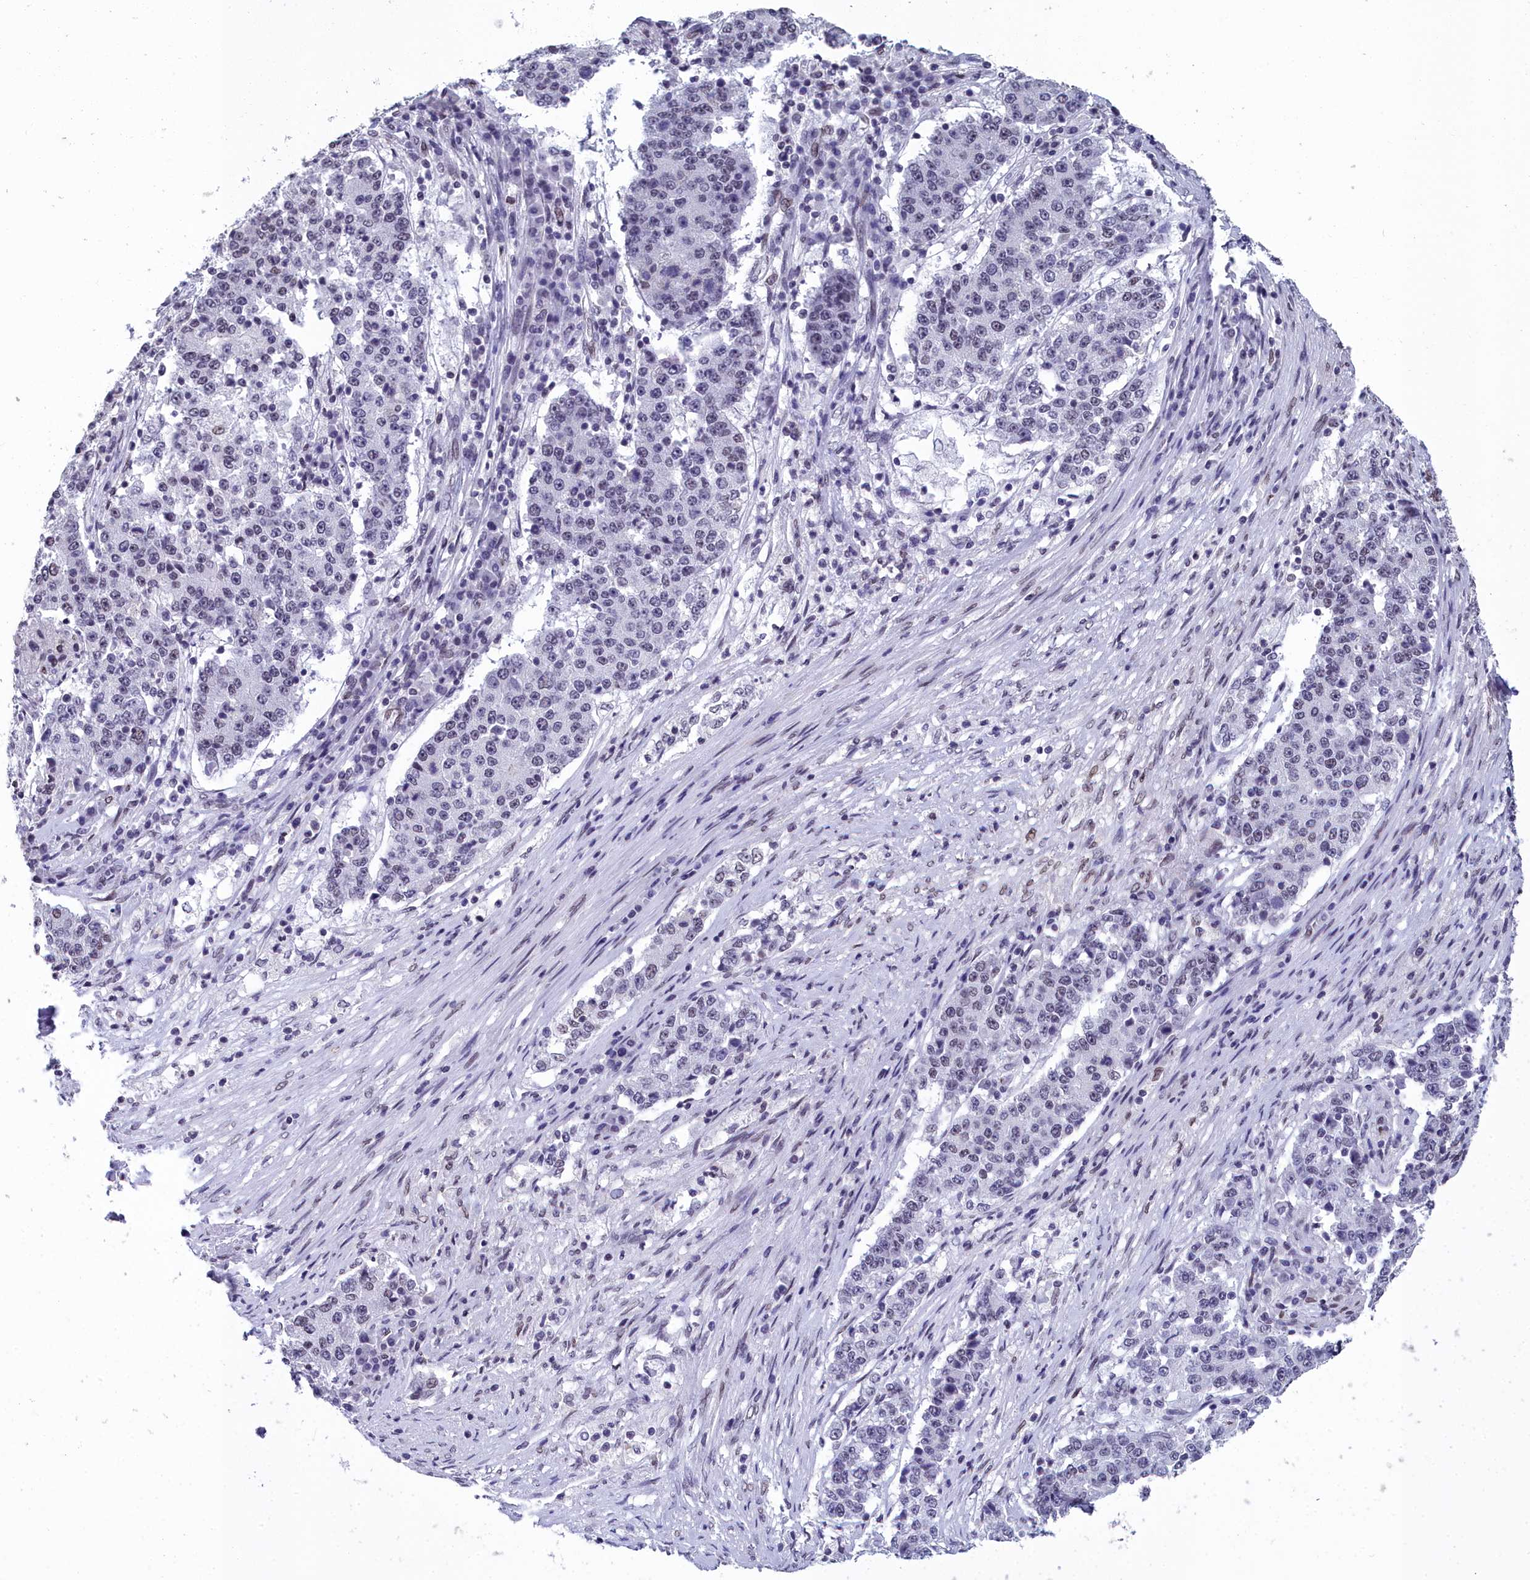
{"staining": {"intensity": "negative", "quantity": "none", "location": "none"}, "tissue": "stomach cancer", "cell_type": "Tumor cells", "image_type": "cancer", "snomed": [{"axis": "morphology", "description": "Adenocarcinoma, NOS"}, {"axis": "topography", "description": "Stomach"}], "caption": "The histopathology image reveals no significant staining in tumor cells of stomach cancer (adenocarcinoma).", "gene": "CCDC97", "patient": {"sex": "male", "age": 59}}